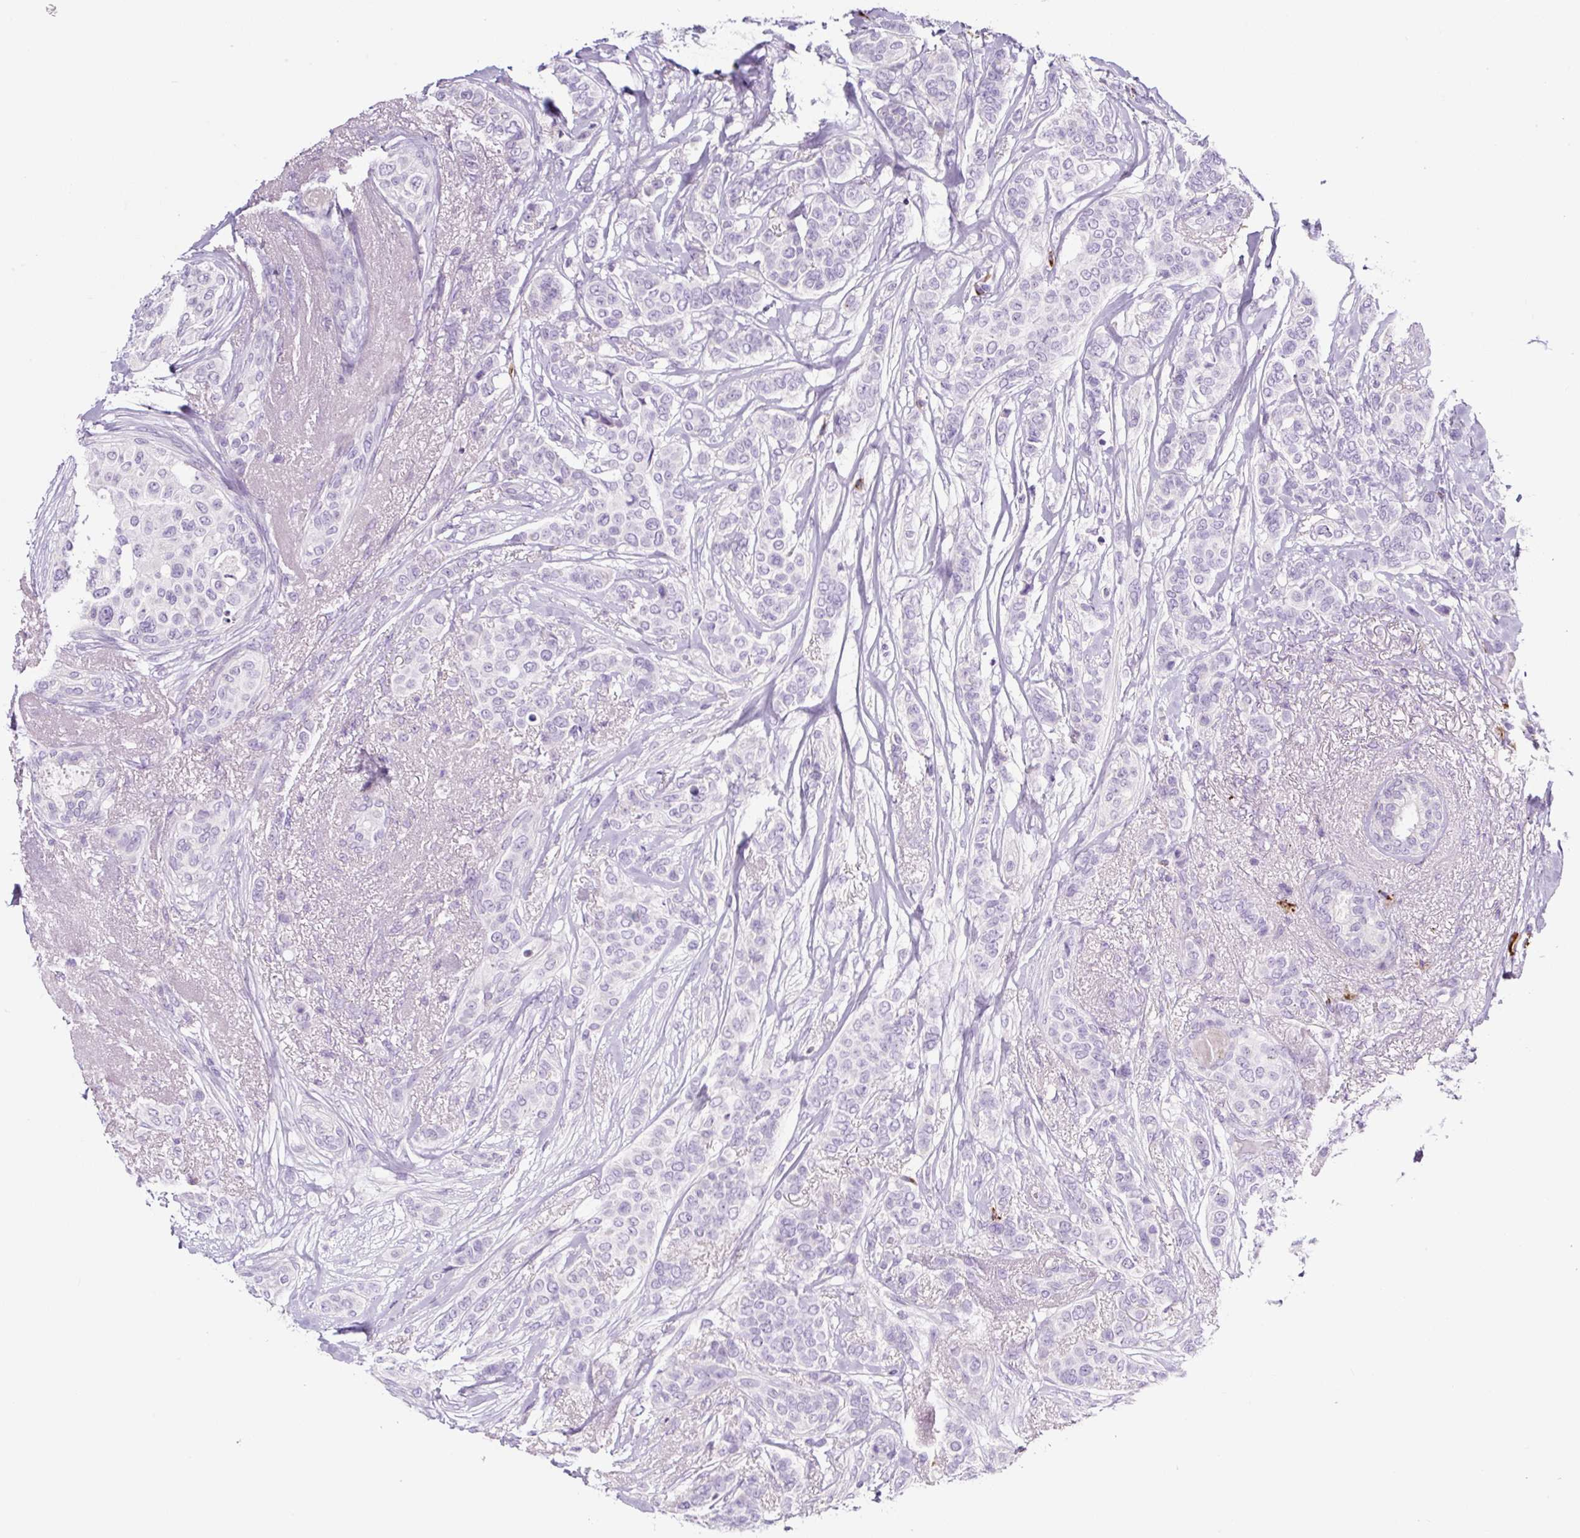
{"staining": {"intensity": "negative", "quantity": "none", "location": "none"}, "tissue": "breast cancer", "cell_type": "Tumor cells", "image_type": "cancer", "snomed": [{"axis": "morphology", "description": "Lobular carcinoma"}, {"axis": "topography", "description": "Breast"}], "caption": "The micrograph demonstrates no staining of tumor cells in breast cancer (lobular carcinoma).", "gene": "RNF212B", "patient": {"sex": "female", "age": 51}}